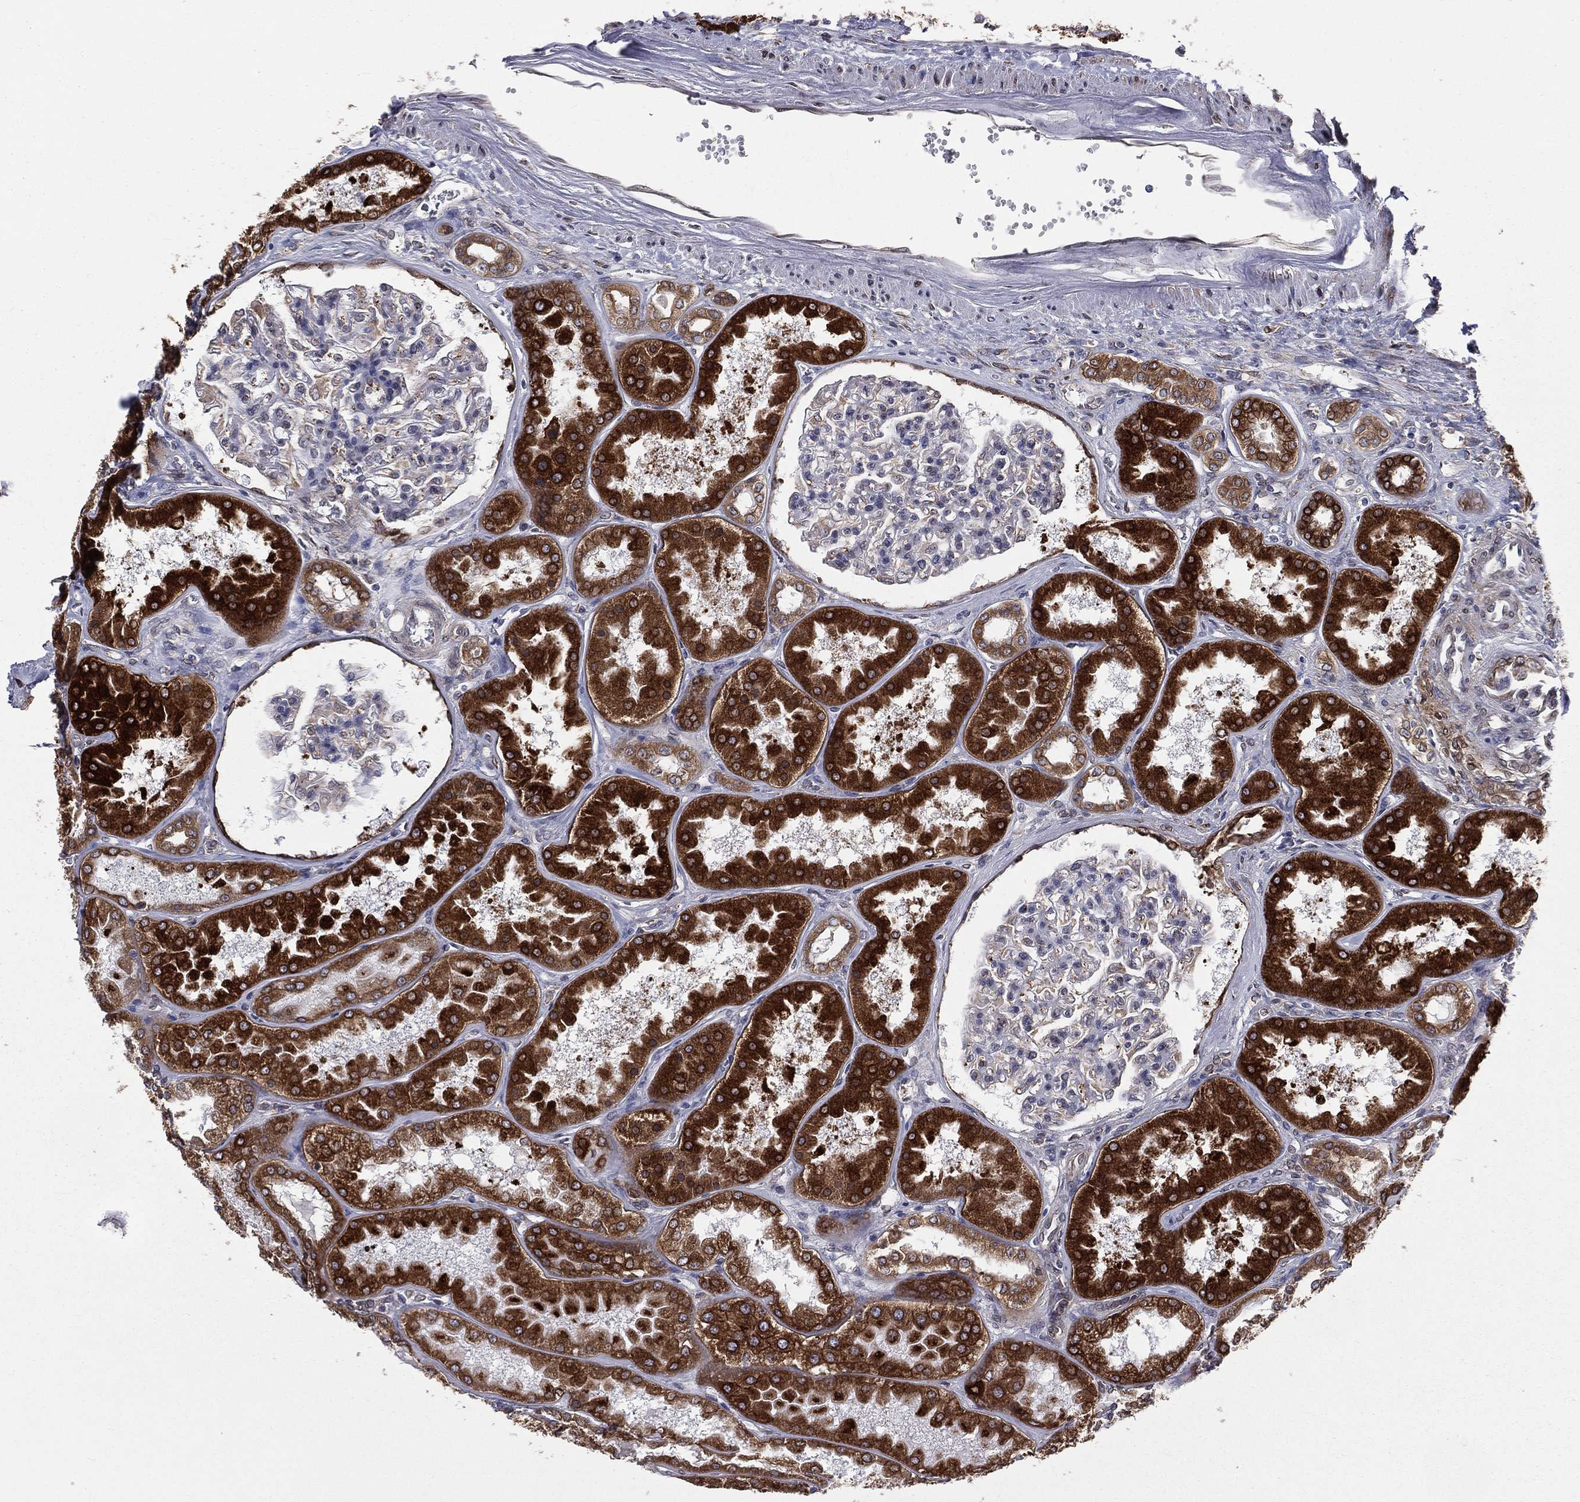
{"staining": {"intensity": "negative", "quantity": "none", "location": "none"}, "tissue": "kidney", "cell_type": "Cells in glomeruli", "image_type": "normal", "snomed": [{"axis": "morphology", "description": "Normal tissue, NOS"}, {"axis": "topography", "description": "Kidney"}], "caption": "An immunohistochemistry photomicrograph of benign kidney is shown. There is no staining in cells in glomeruli of kidney.", "gene": "PGRMC1", "patient": {"sex": "female", "age": 56}}